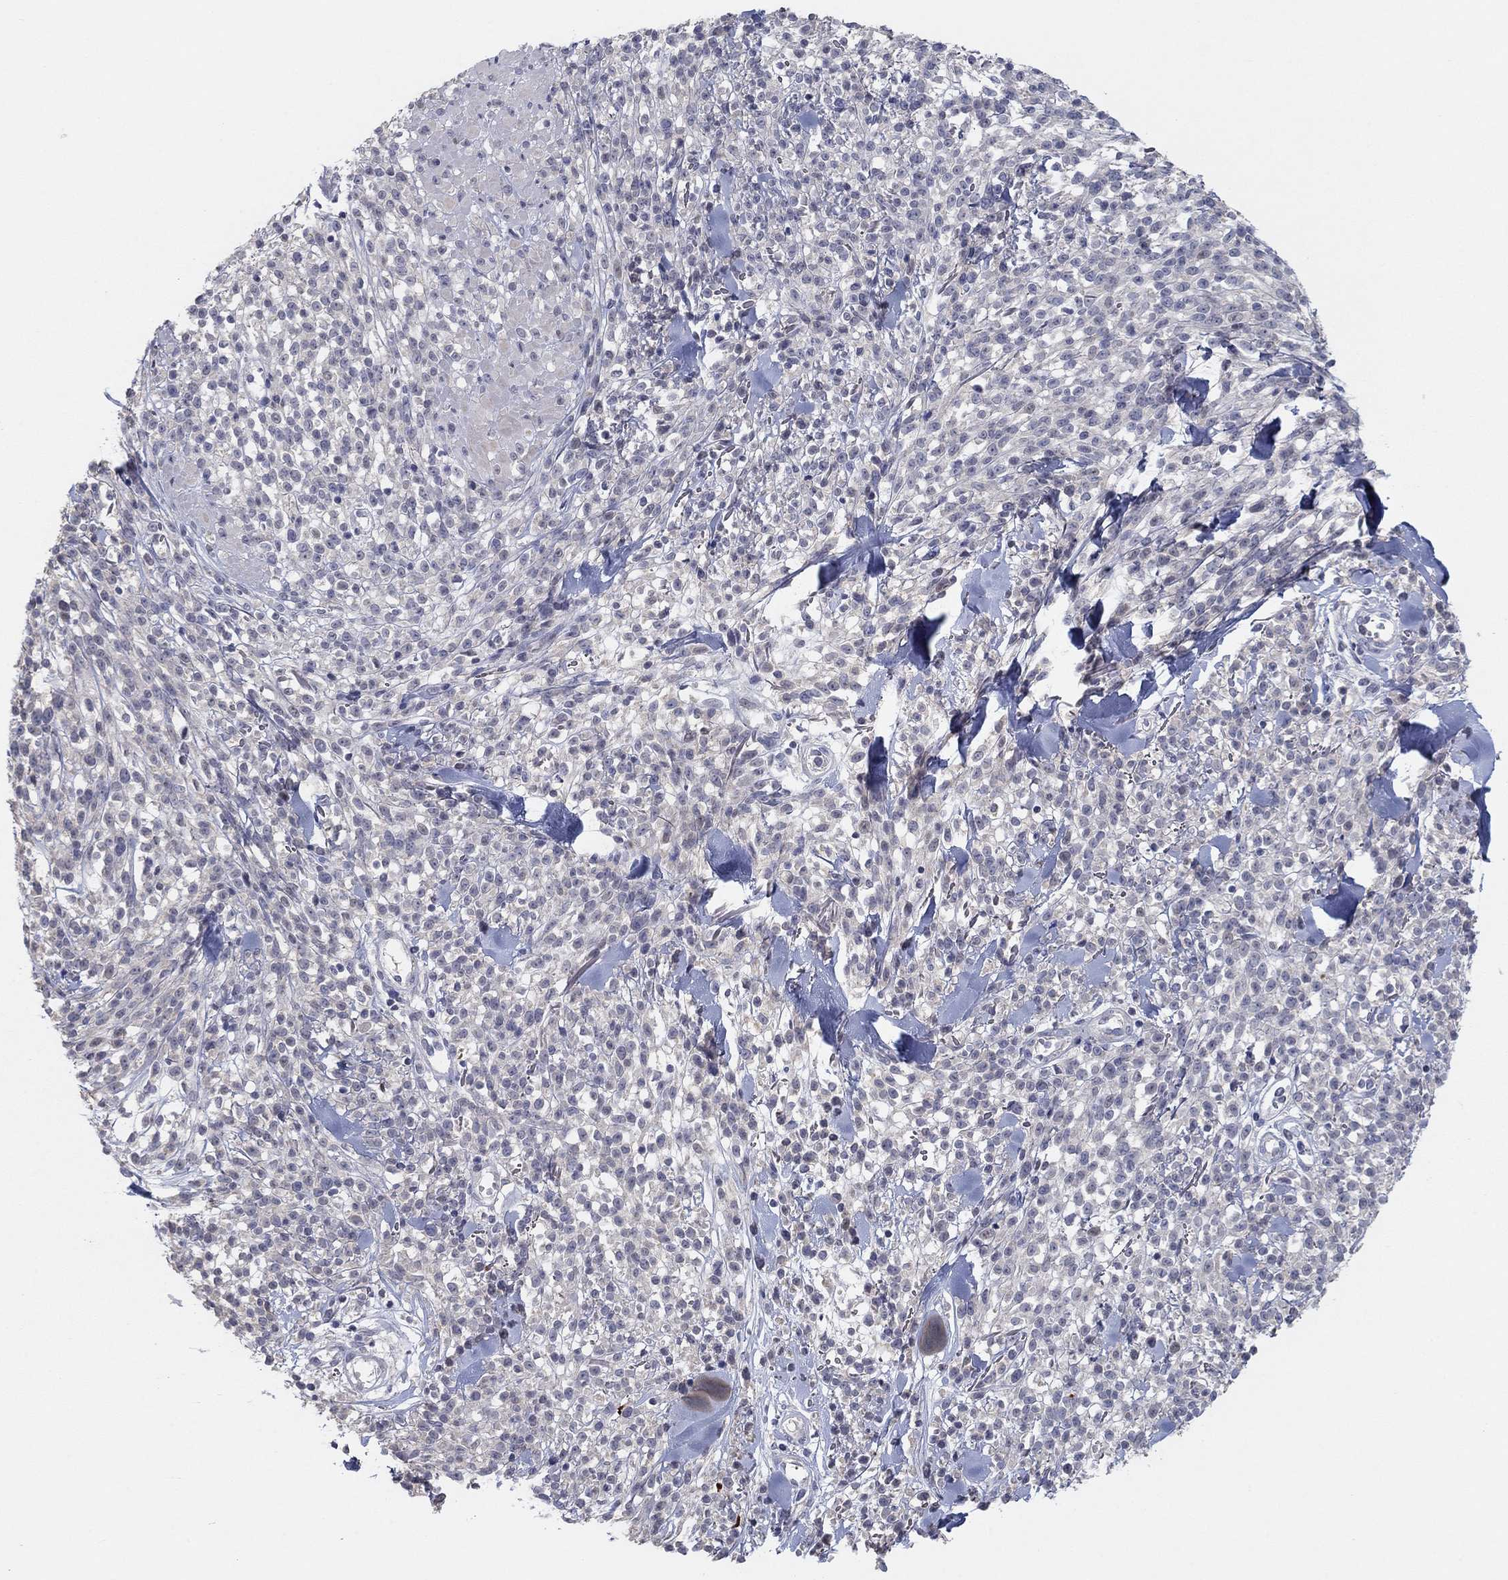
{"staining": {"intensity": "negative", "quantity": "none", "location": "none"}, "tissue": "melanoma", "cell_type": "Tumor cells", "image_type": "cancer", "snomed": [{"axis": "morphology", "description": "Malignant melanoma, NOS"}, {"axis": "topography", "description": "Skin"}, {"axis": "topography", "description": "Skin of trunk"}], "caption": "Tumor cells are negative for brown protein staining in melanoma.", "gene": "AMN1", "patient": {"sex": "male", "age": 74}}